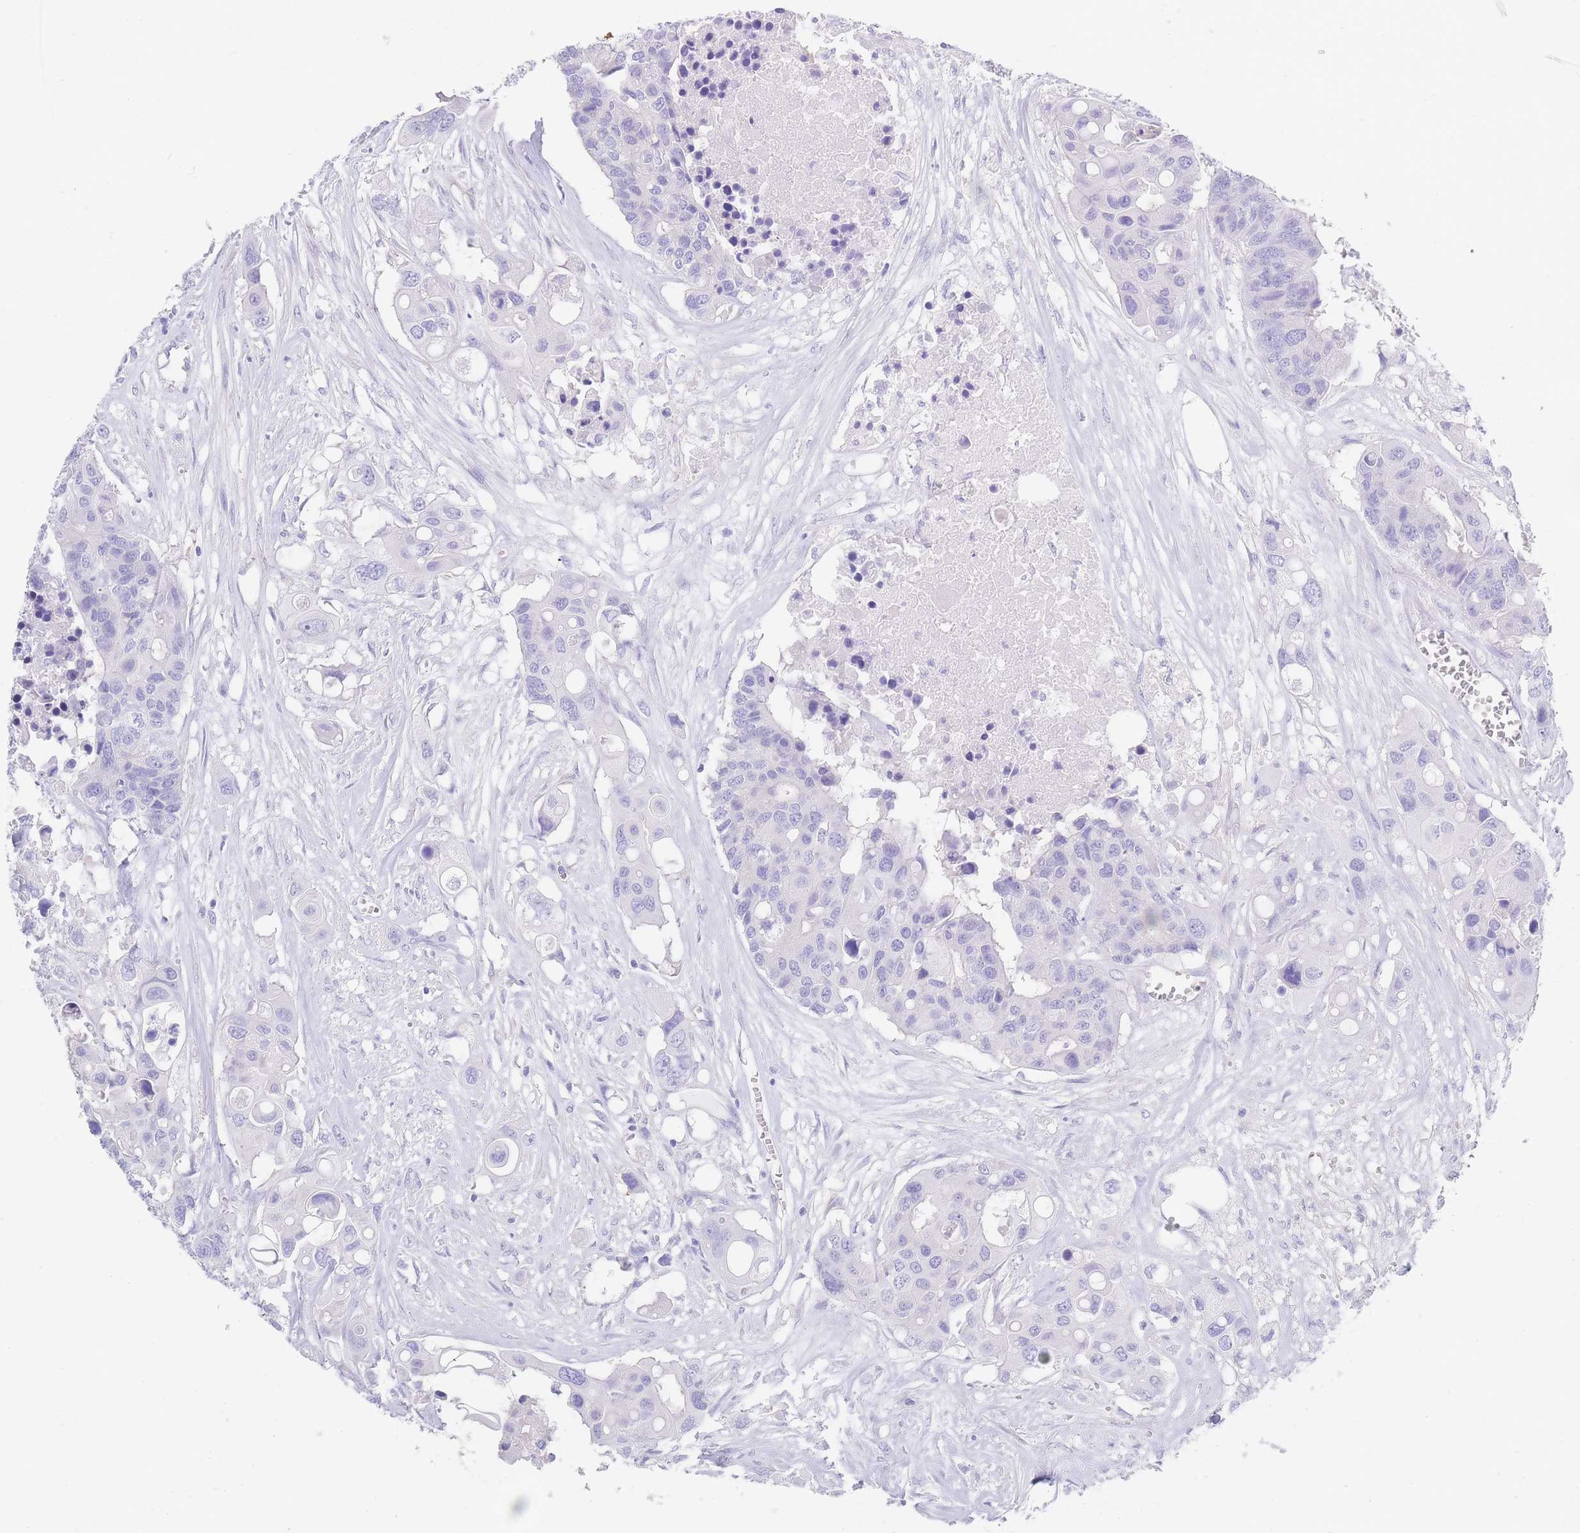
{"staining": {"intensity": "negative", "quantity": "none", "location": "none"}, "tissue": "colorectal cancer", "cell_type": "Tumor cells", "image_type": "cancer", "snomed": [{"axis": "morphology", "description": "Adenocarcinoma, NOS"}, {"axis": "topography", "description": "Colon"}], "caption": "IHC histopathology image of neoplastic tissue: human colorectal adenocarcinoma stained with DAB (3,3'-diaminobenzidine) exhibits no significant protein positivity in tumor cells.", "gene": "LZTFL1", "patient": {"sex": "male", "age": 77}}